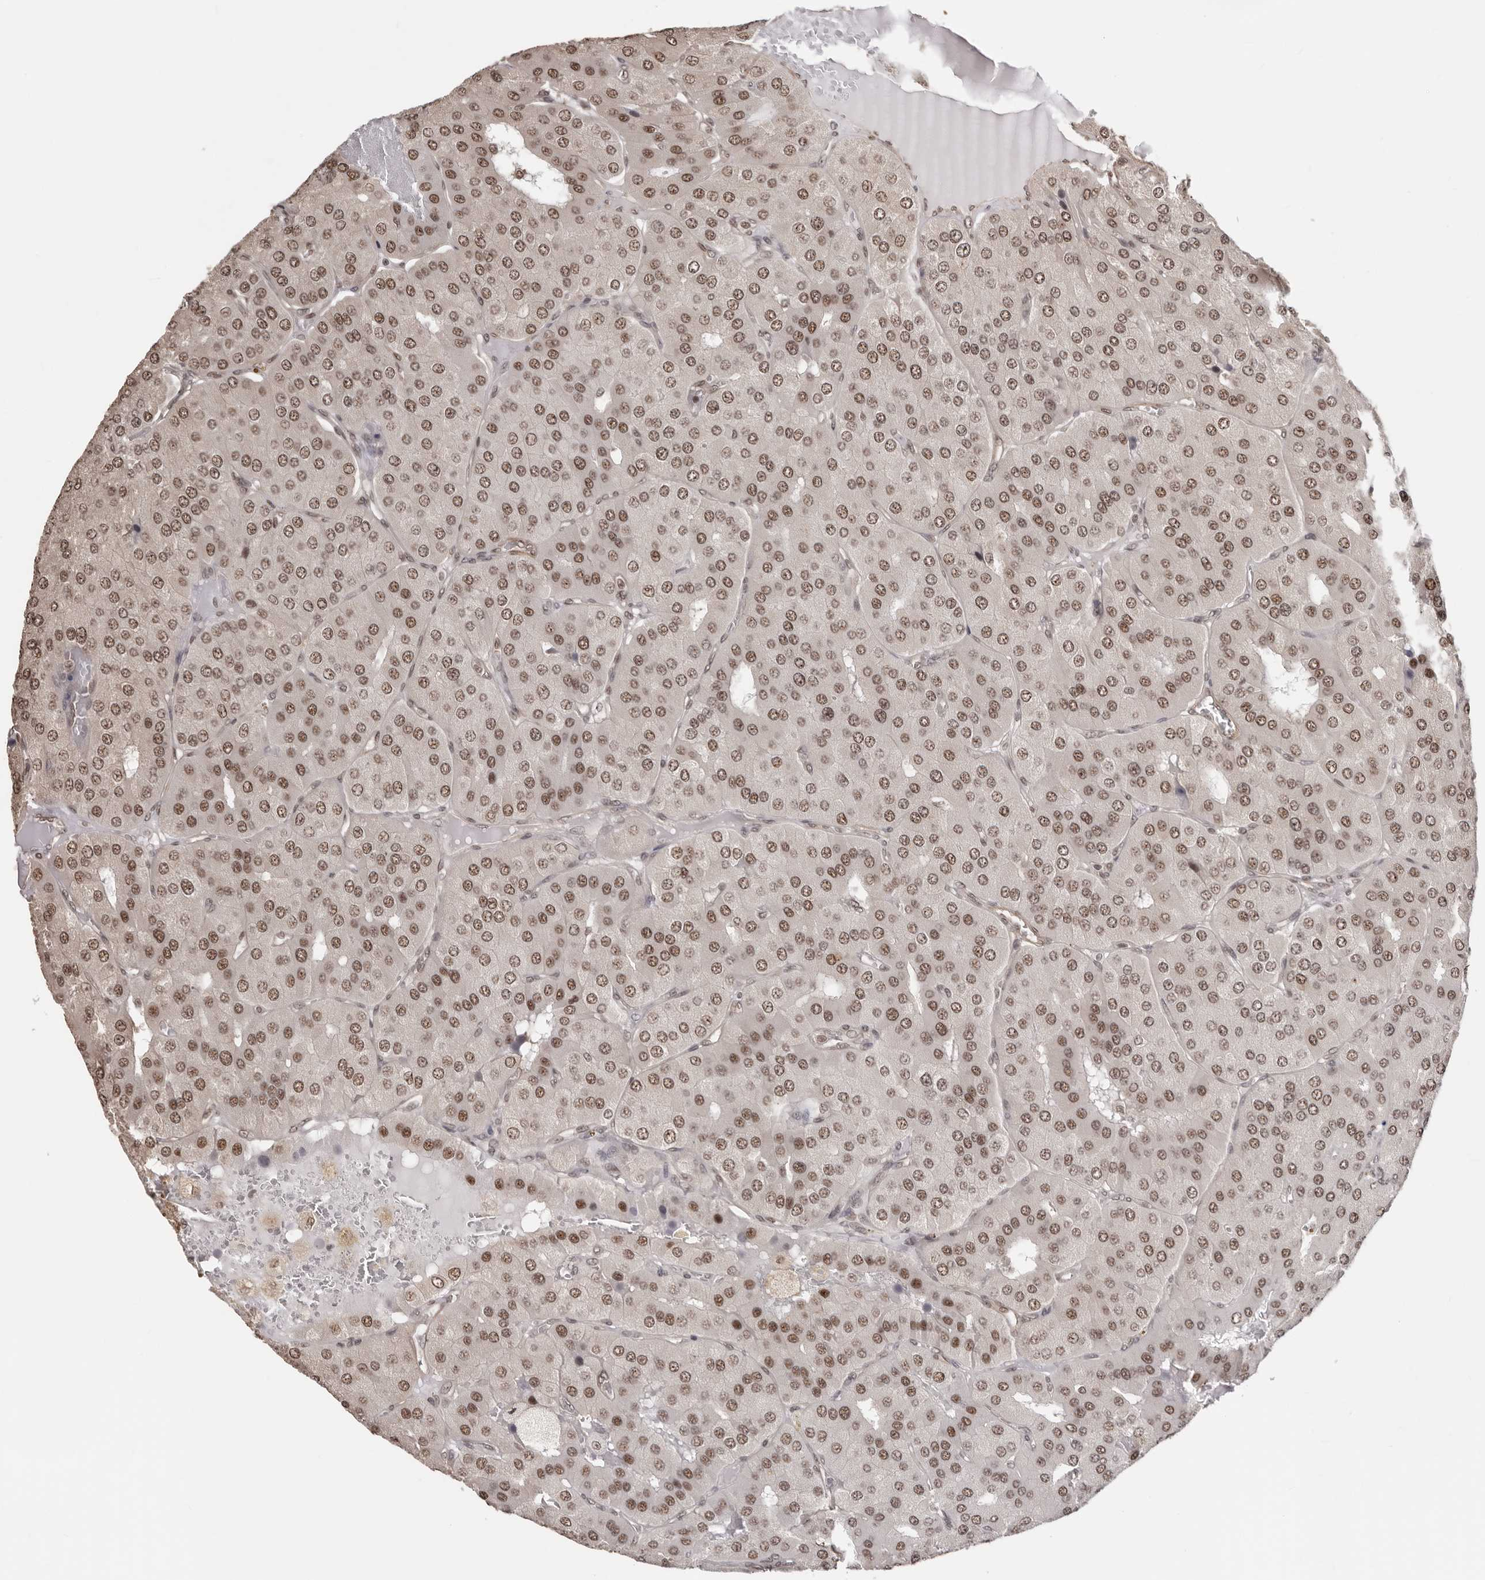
{"staining": {"intensity": "moderate", "quantity": ">75%", "location": "nuclear"}, "tissue": "parathyroid gland", "cell_type": "Glandular cells", "image_type": "normal", "snomed": [{"axis": "morphology", "description": "Normal tissue, NOS"}, {"axis": "morphology", "description": "Adenoma, NOS"}, {"axis": "topography", "description": "Parathyroid gland"}], "caption": "Moderate nuclear expression is identified in about >75% of glandular cells in benign parathyroid gland. (brown staining indicates protein expression, while blue staining denotes nuclei).", "gene": "SDE2", "patient": {"sex": "female", "age": 86}}